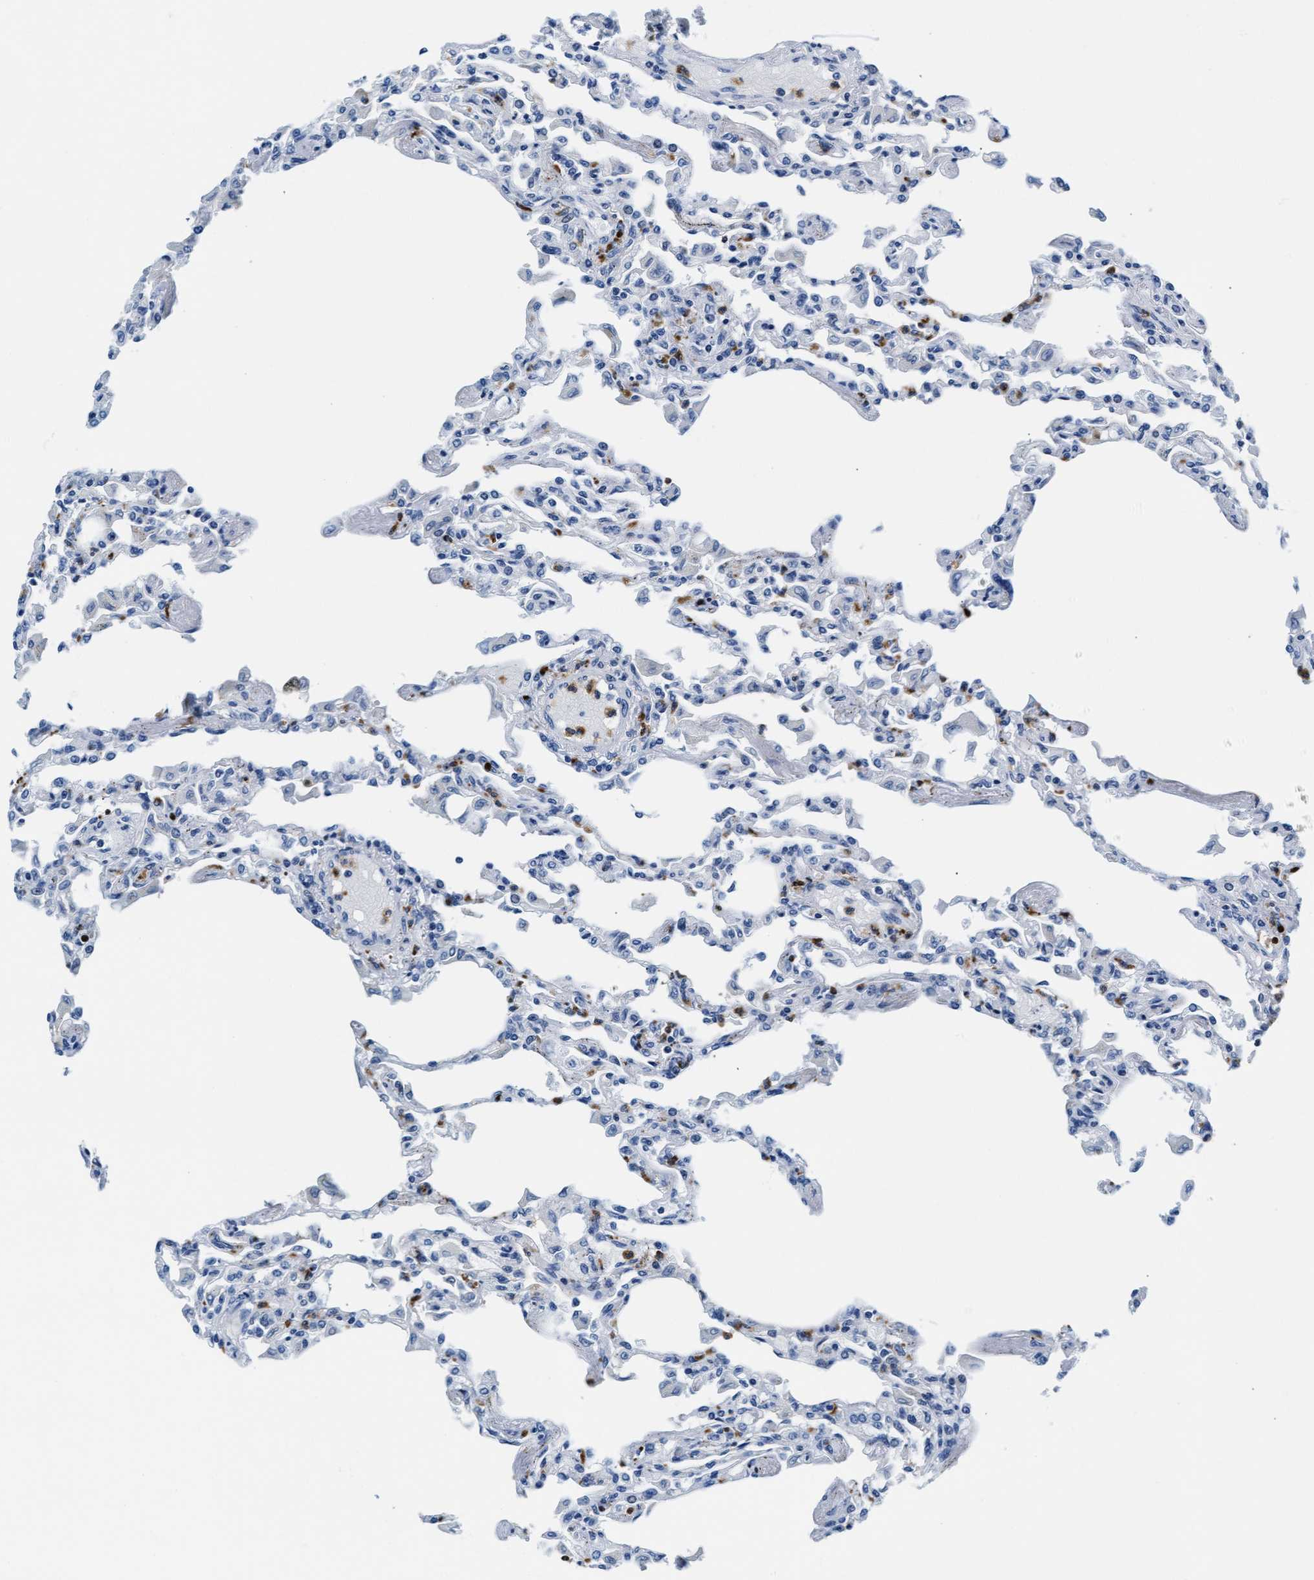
{"staining": {"intensity": "negative", "quantity": "none", "location": "none"}, "tissue": "lung", "cell_type": "Alveolar cells", "image_type": "normal", "snomed": [{"axis": "morphology", "description": "Normal tissue, NOS"}, {"axis": "topography", "description": "Bronchus"}, {"axis": "topography", "description": "Lung"}], "caption": "Lung stained for a protein using immunohistochemistry (IHC) exhibits no expression alveolar cells.", "gene": "MMP8", "patient": {"sex": "female", "age": 49}}